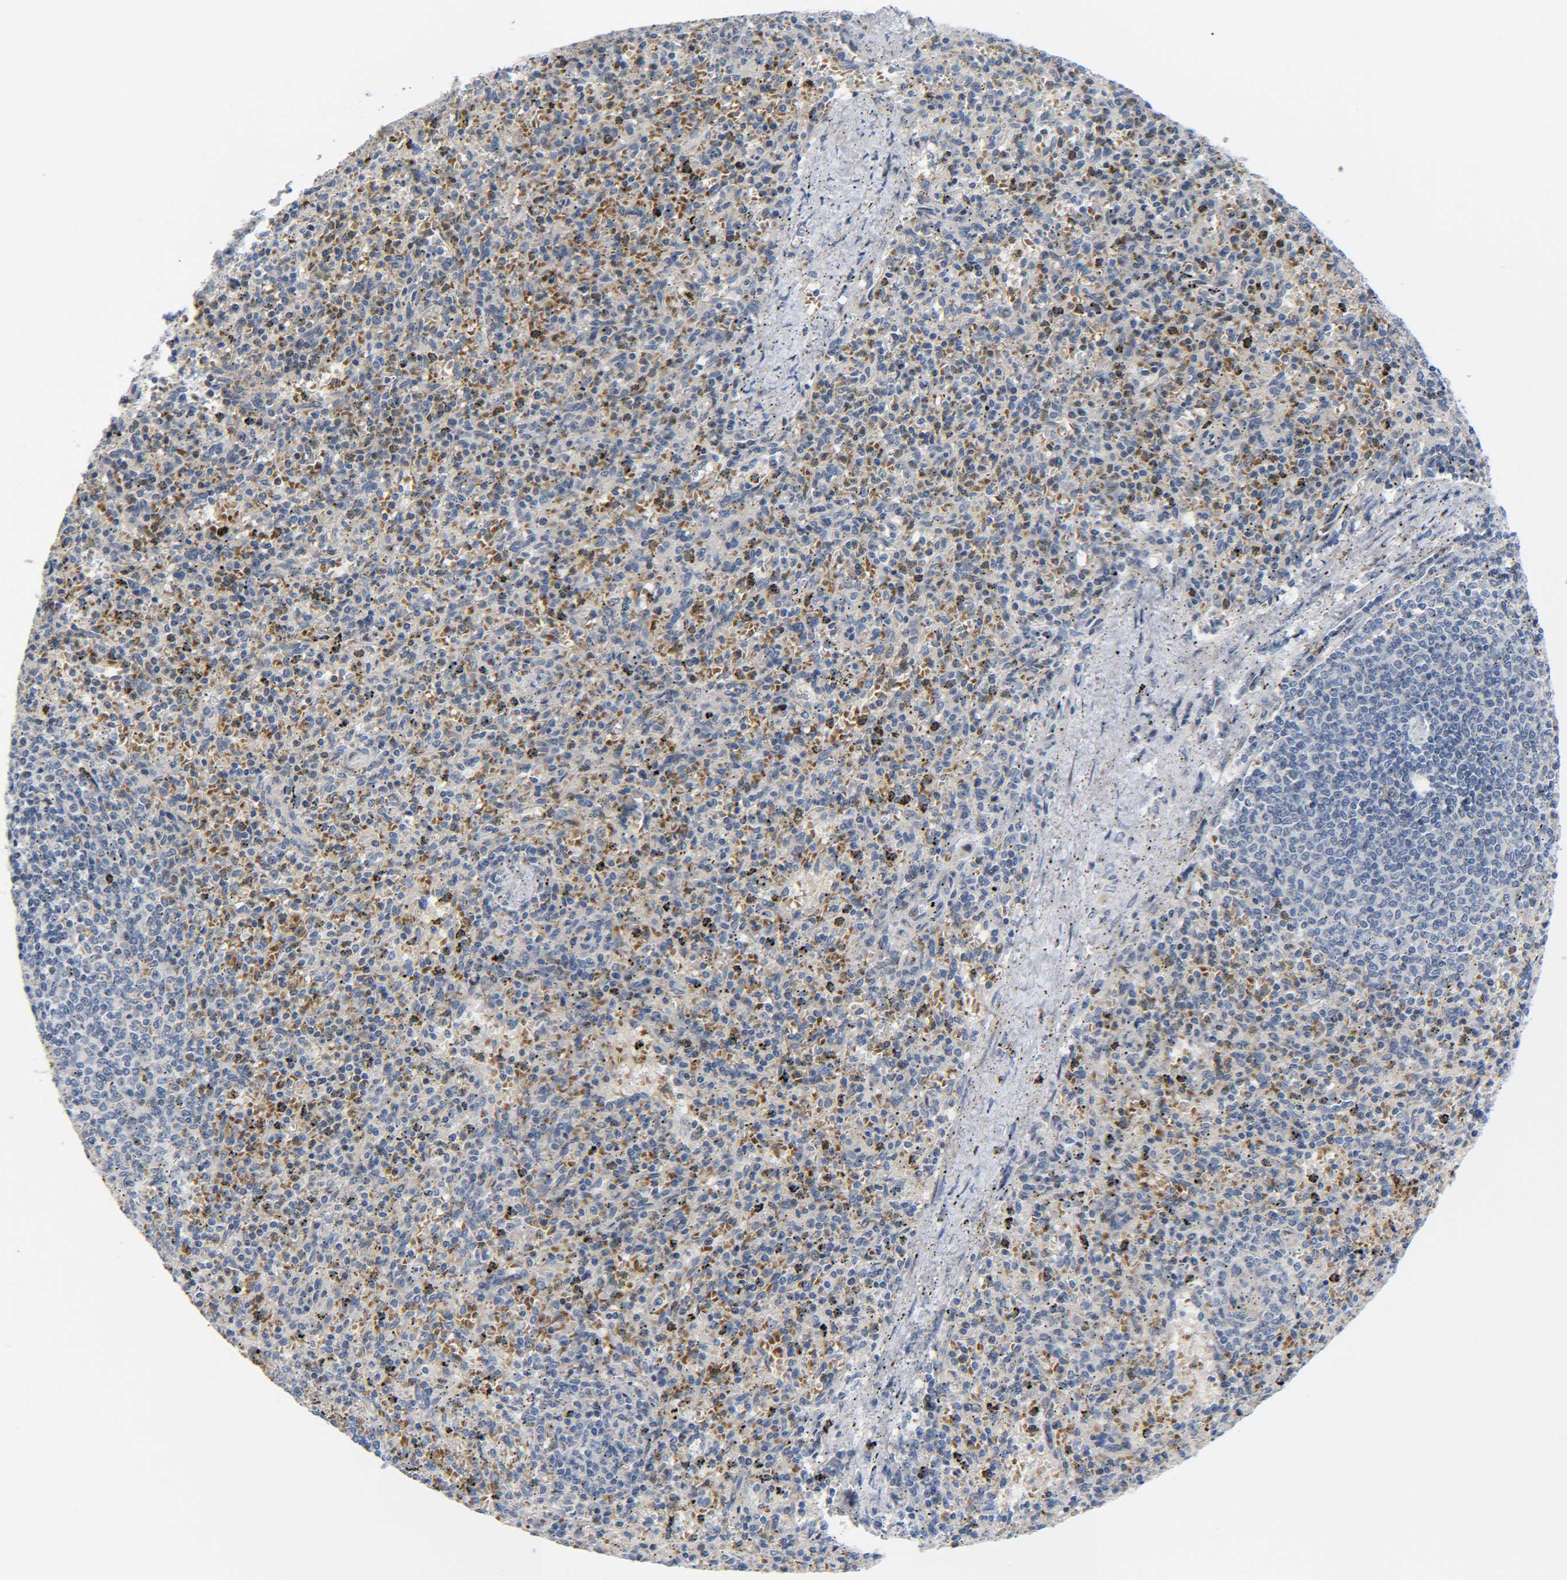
{"staining": {"intensity": "negative", "quantity": "none", "location": "none"}, "tissue": "spleen", "cell_type": "Cells in red pulp", "image_type": "normal", "snomed": [{"axis": "morphology", "description": "Normal tissue, NOS"}, {"axis": "topography", "description": "Spleen"}], "caption": "Cells in red pulp show no significant protein positivity in unremarkable spleen. (Brightfield microscopy of DAB IHC at high magnification).", "gene": "CMTM1", "patient": {"sex": "male", "age": 72}}